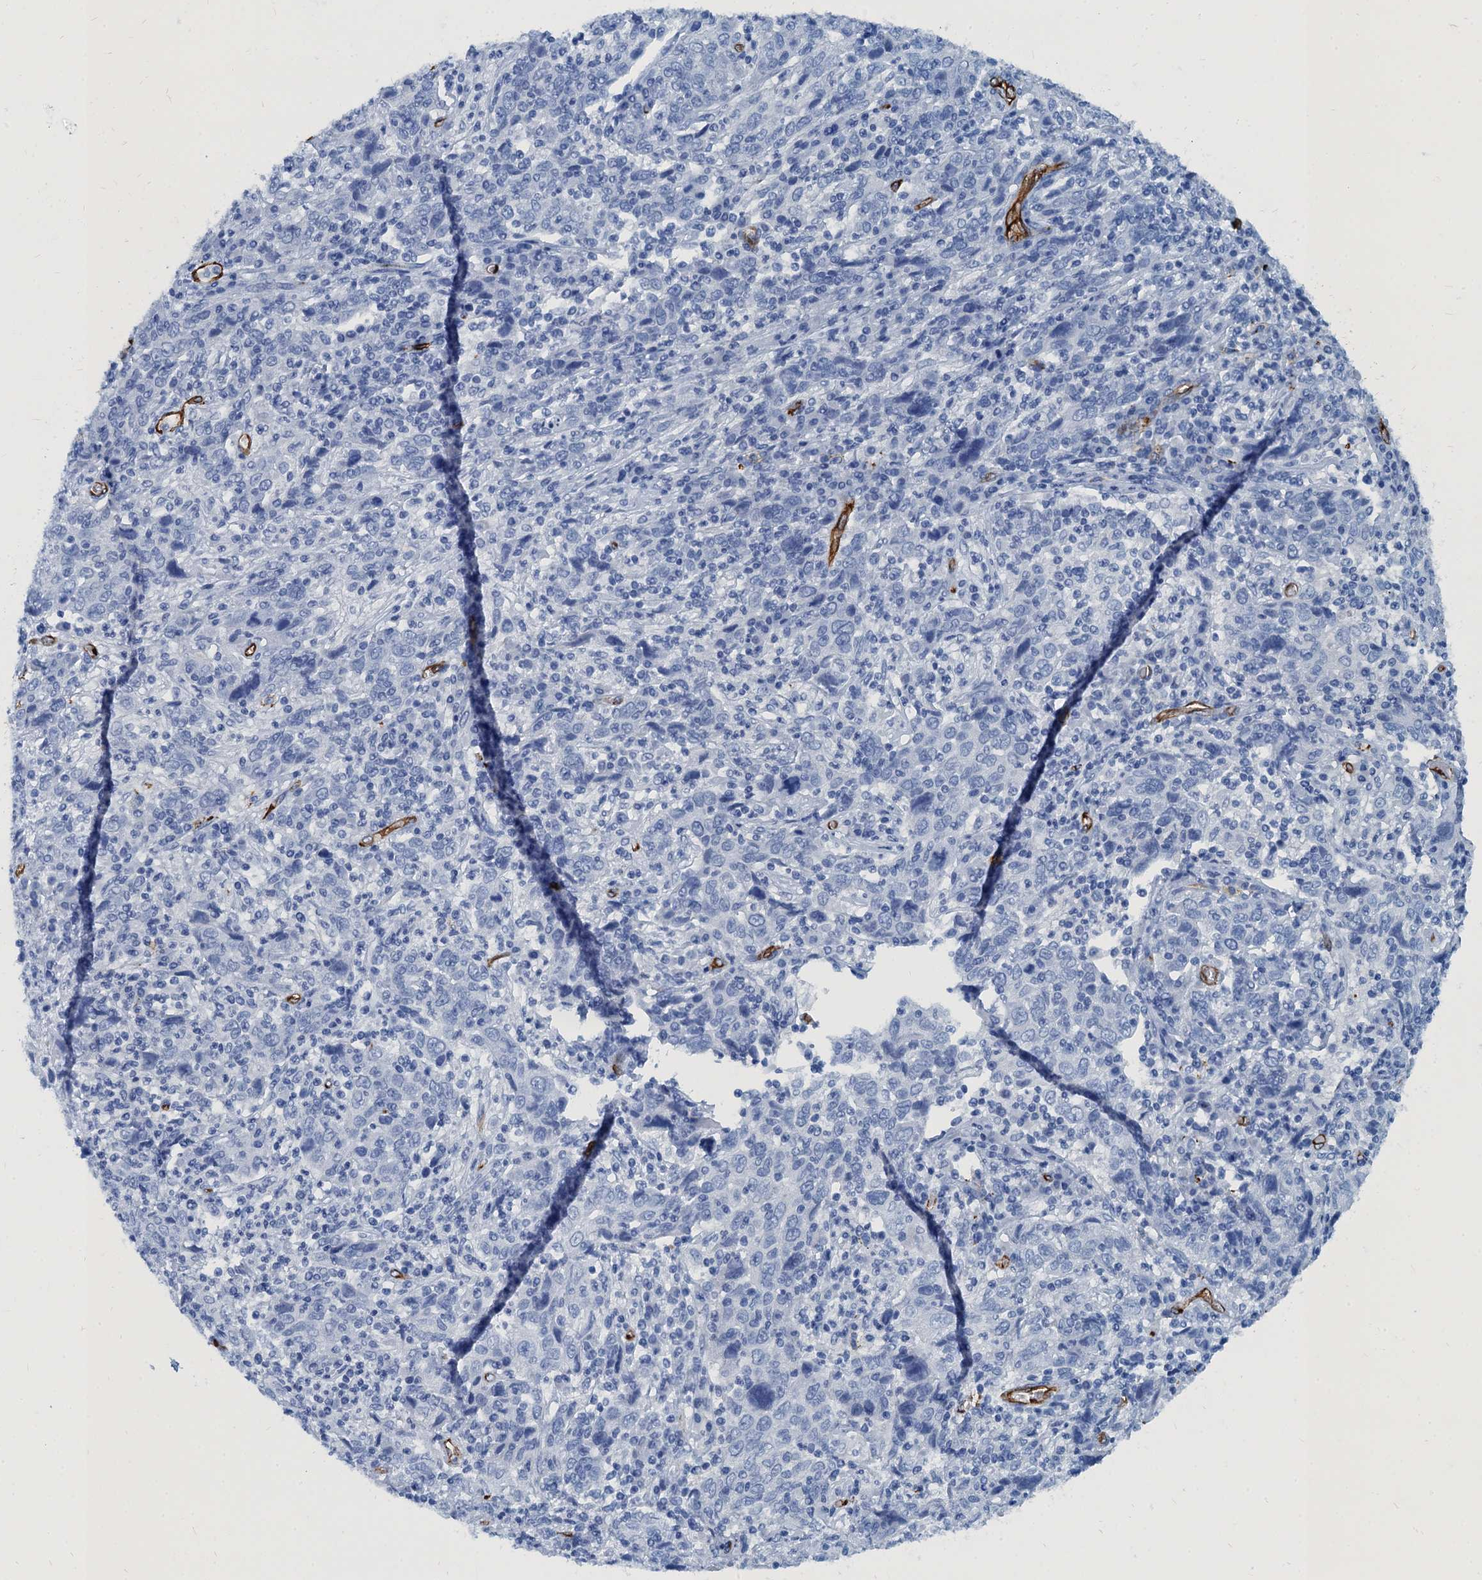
{"staining": {"intensity": "negative", "quantity": "none", "location": "none"}, "tissue": "cervical cancer", "cell_type": "Tumor cells", "image_type": "cancer", "snomed": [{"axis": "morphology", "description": "Squamous cell carcinoma, NOS"}, {"axis": "topography", "description": "Cervix"}], "caption": "Immunohistochemistry (IHC) histopathology image of human cervical cancer stained for a protein (brown), which reveals no expression in tumor cells.", "gene": "CAVIN2", "patient": {"sex": "female", "age": 46}}